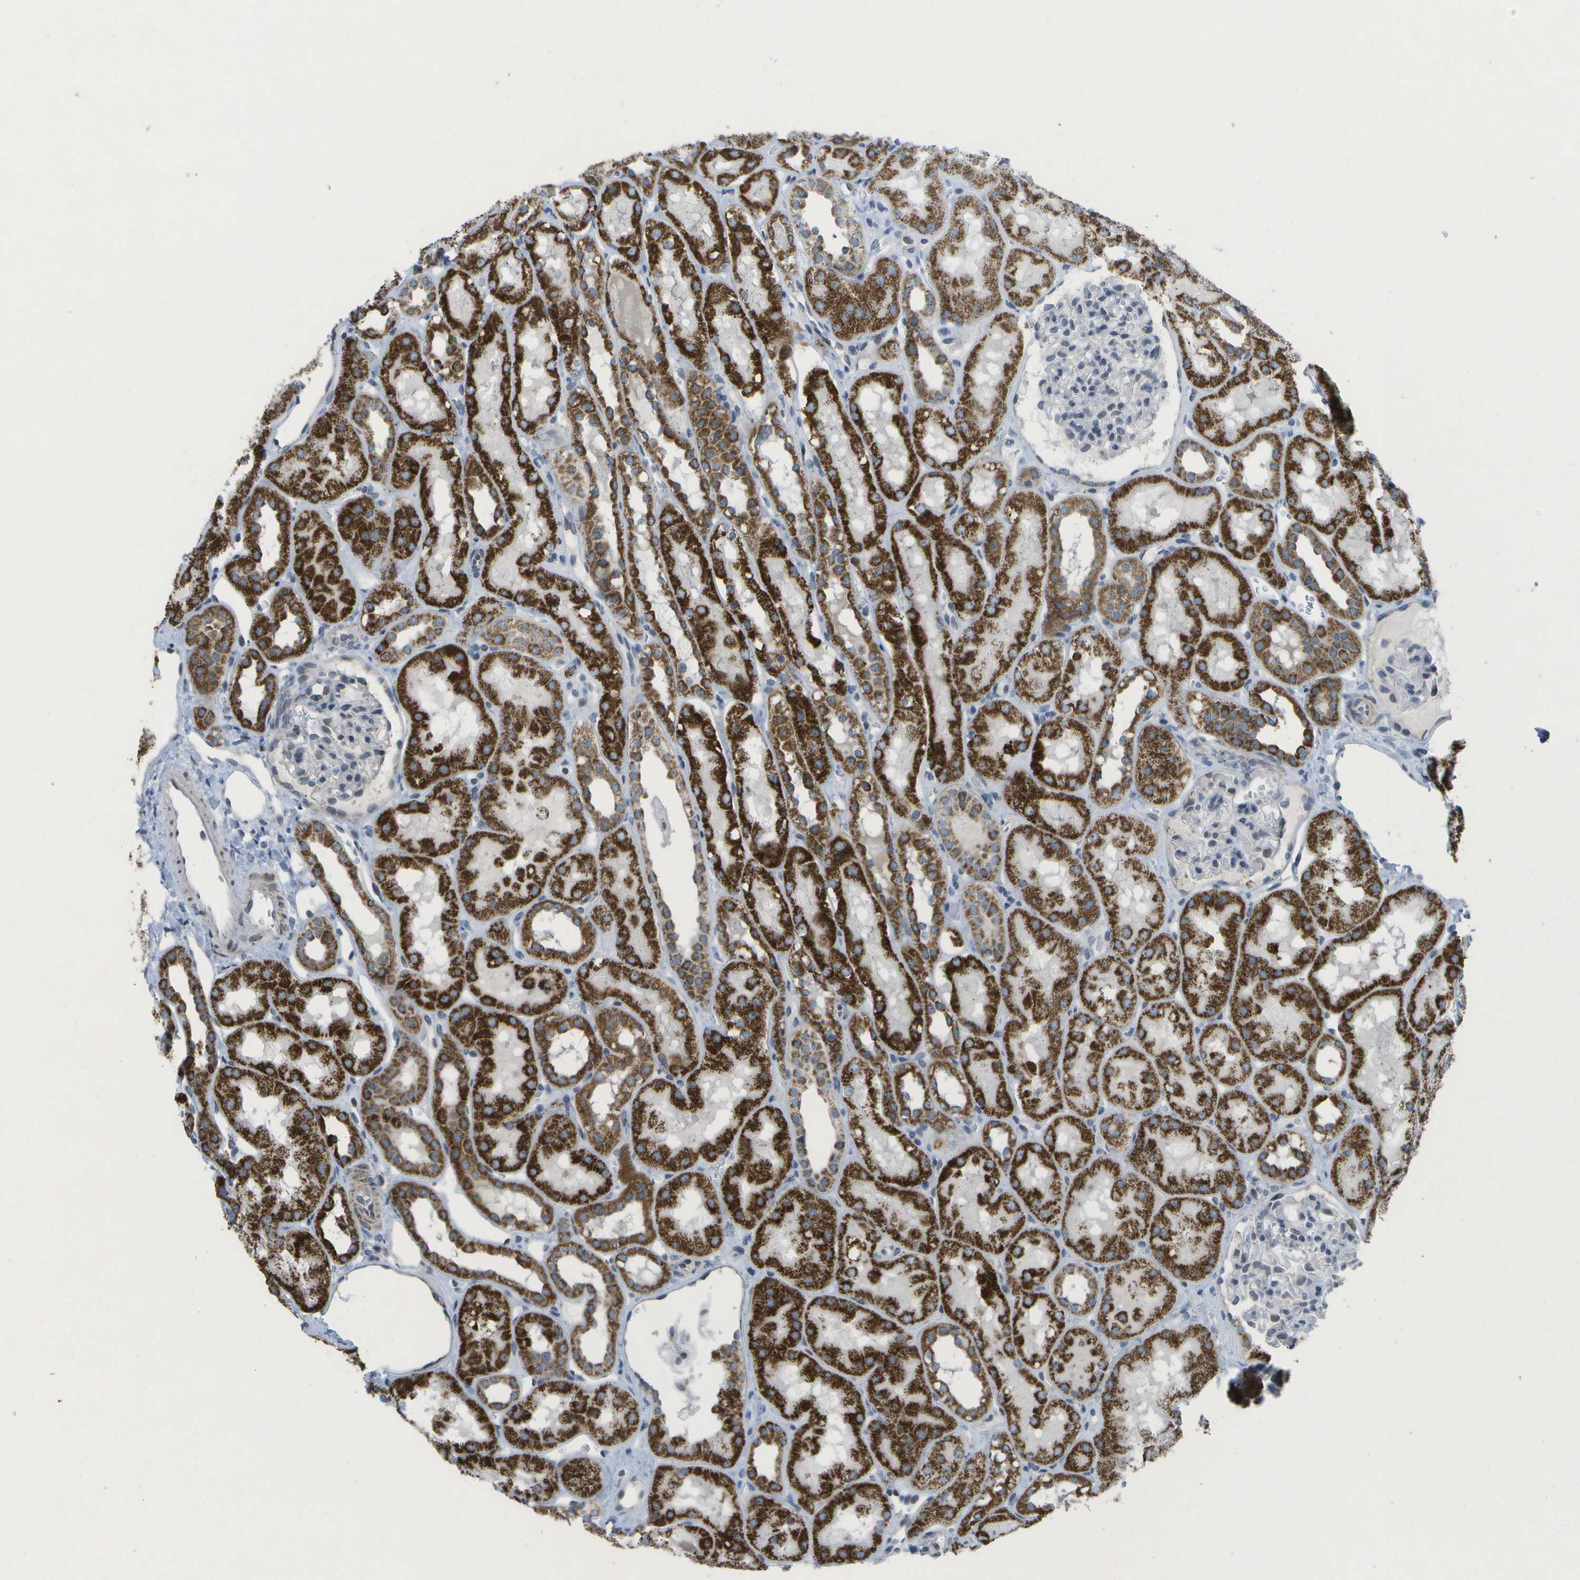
{"staining": {"intensity": "weak", "quantity": "<25%", "location": "cytoplasmic/membranous"}, "tissue": "kidney", "cell_type": "Cells in glomeruli", "image_type": "normal", "snomed": [{"axis": "morphology", "description": "Normal tissue, NOS"}, {"axis": "topography", "description": "Kidney"}, {"axis": "topography", "description": "Urinary bladder"}], "caption": "IHC of unremarkable kidney exhibits no expression in cells in glomeruli.", "gene": "TMEM223", "patient": {"sex": "male", "age": 16}}